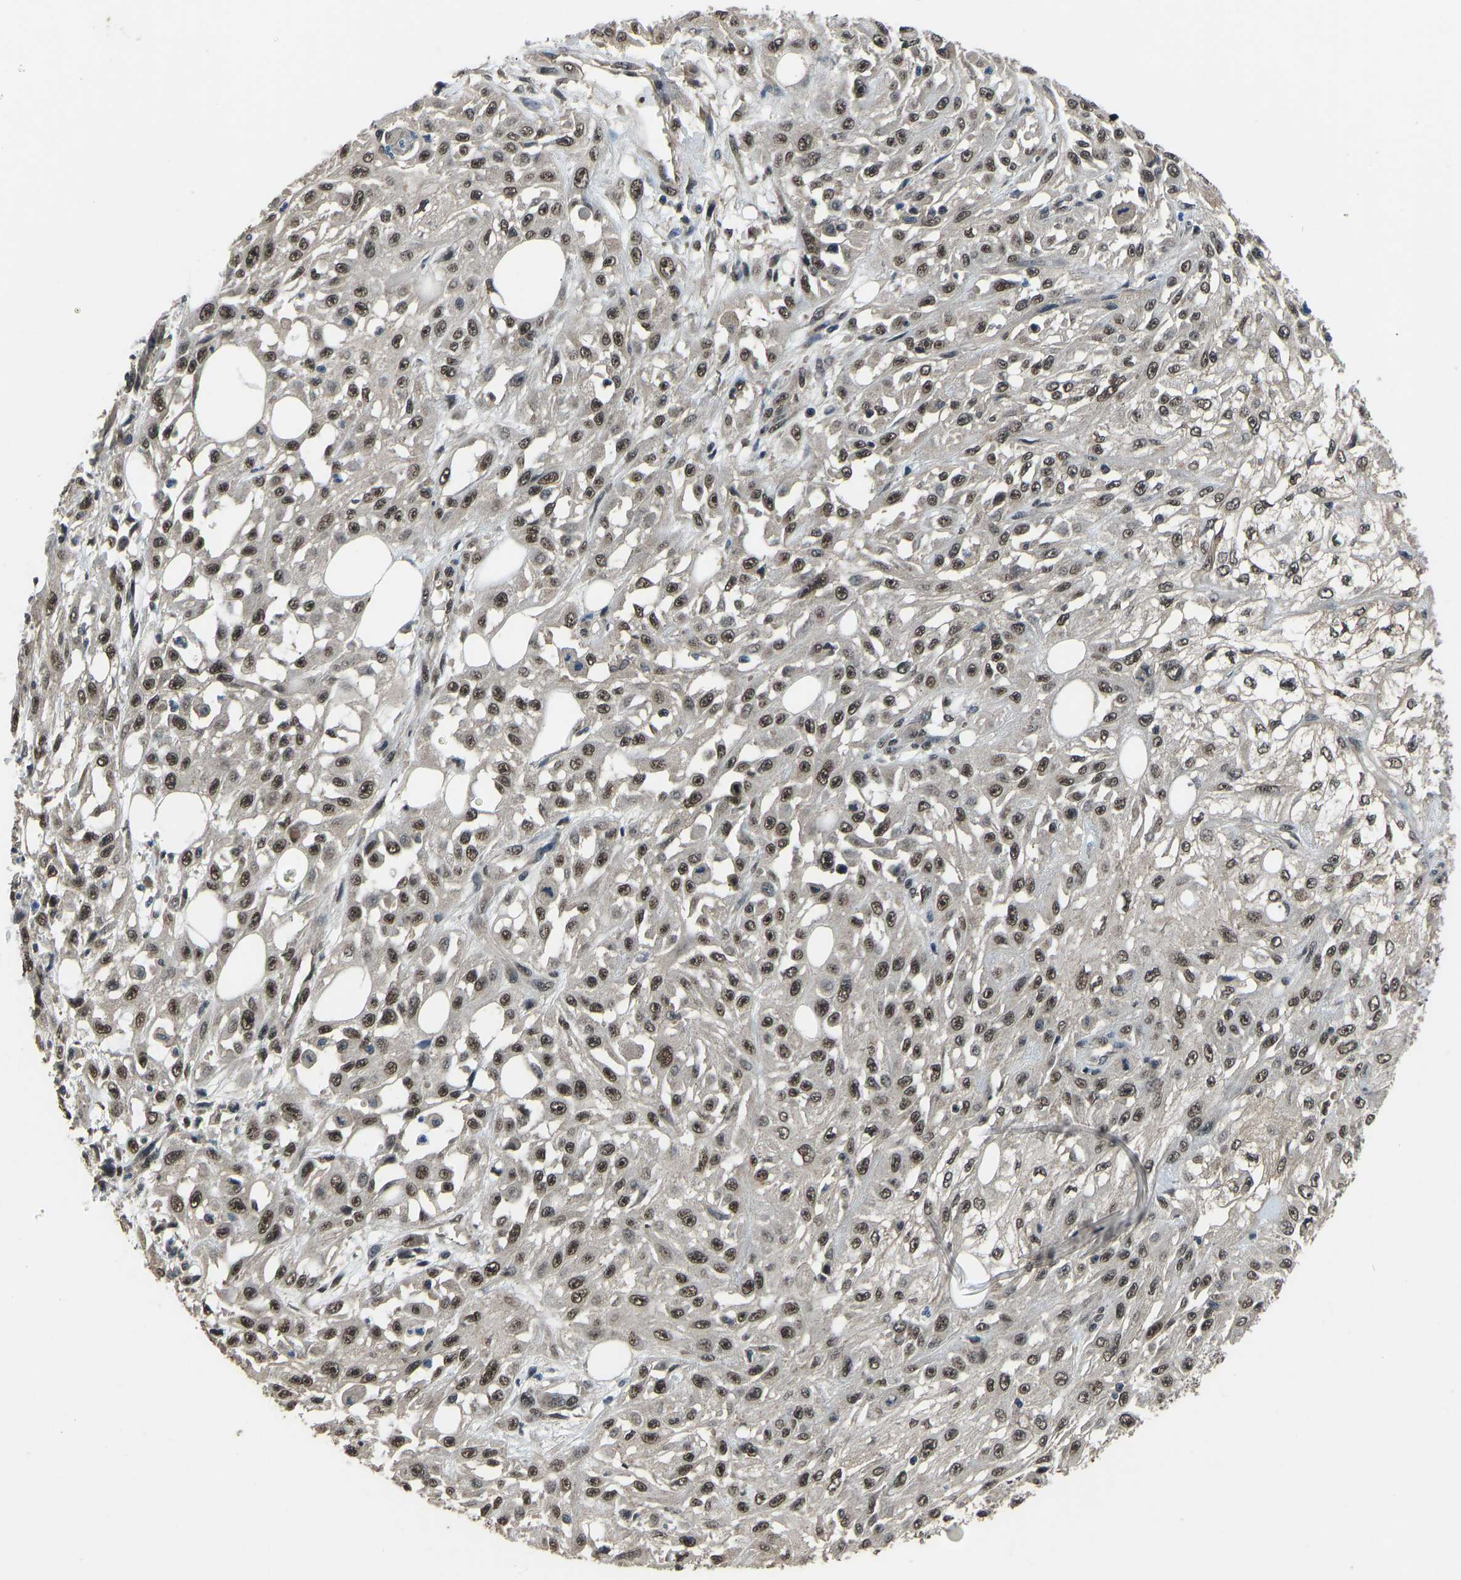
{"staining": {"intensity": "moderate", "quantity": ">75%", "location": "nuclear"}, "tissue": "skin cancer", "cell_type": "Tumor cells", "image_type": "cancer", "snomed": [{"axis": "morphology", "description": "Squamous cell carcinoma, NOS"}, {"axis": "morphology", "description": "Squamous cell carcinoma, metastatic, NOS"}, {"axis": "topography", "description": "Skin"}, {"axis": "topography", "description": "Lymph node"}], "caption": "Human skin cancer (squamous cell carcinoma) stained for a protein (brown) reveals moderate nuclear positive expression in about >75% of tumor cells.", "gene": "TOX4", "patient": {"sex": "male", "age": 75}}